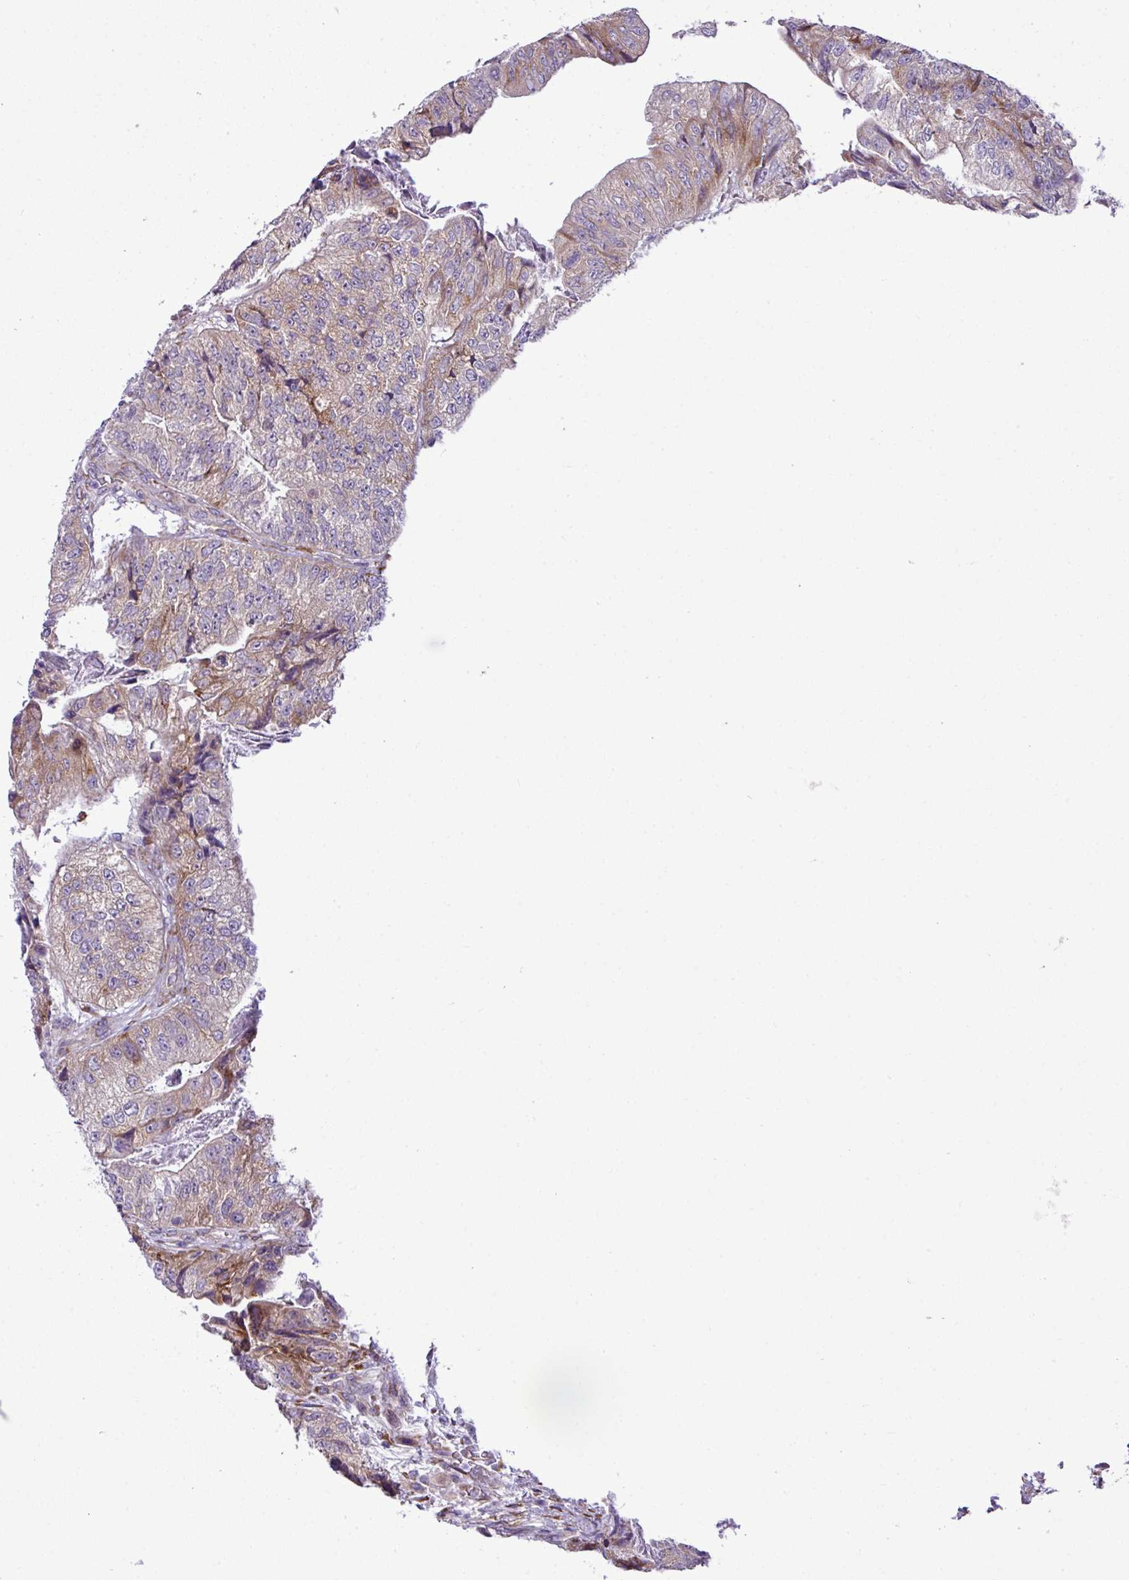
{"staining": {"intensity": "weak", "quantity": "25%-75%", "location": "cytoplasmic/membranous"}, "tissue": "colorectal cancer", "cell_type": "Tumor cells", "image_type": "cancer", "snomed": [{"axis": "morphology", "description": "Adenocarcinoma, NOS"}, {"axis": "topography", "description": "Colon"}], "caption": "DAB (3,3'-diaminobenzidine) immunohistochemical staining of human adenocarcinoma (colorectal) exhibits weak cytoplasmic/membranous protein positivity in approximately 25%-75% of tumor cells.", "gene": "CFAP97", "patient": {"sex": "female", "age": 67}}